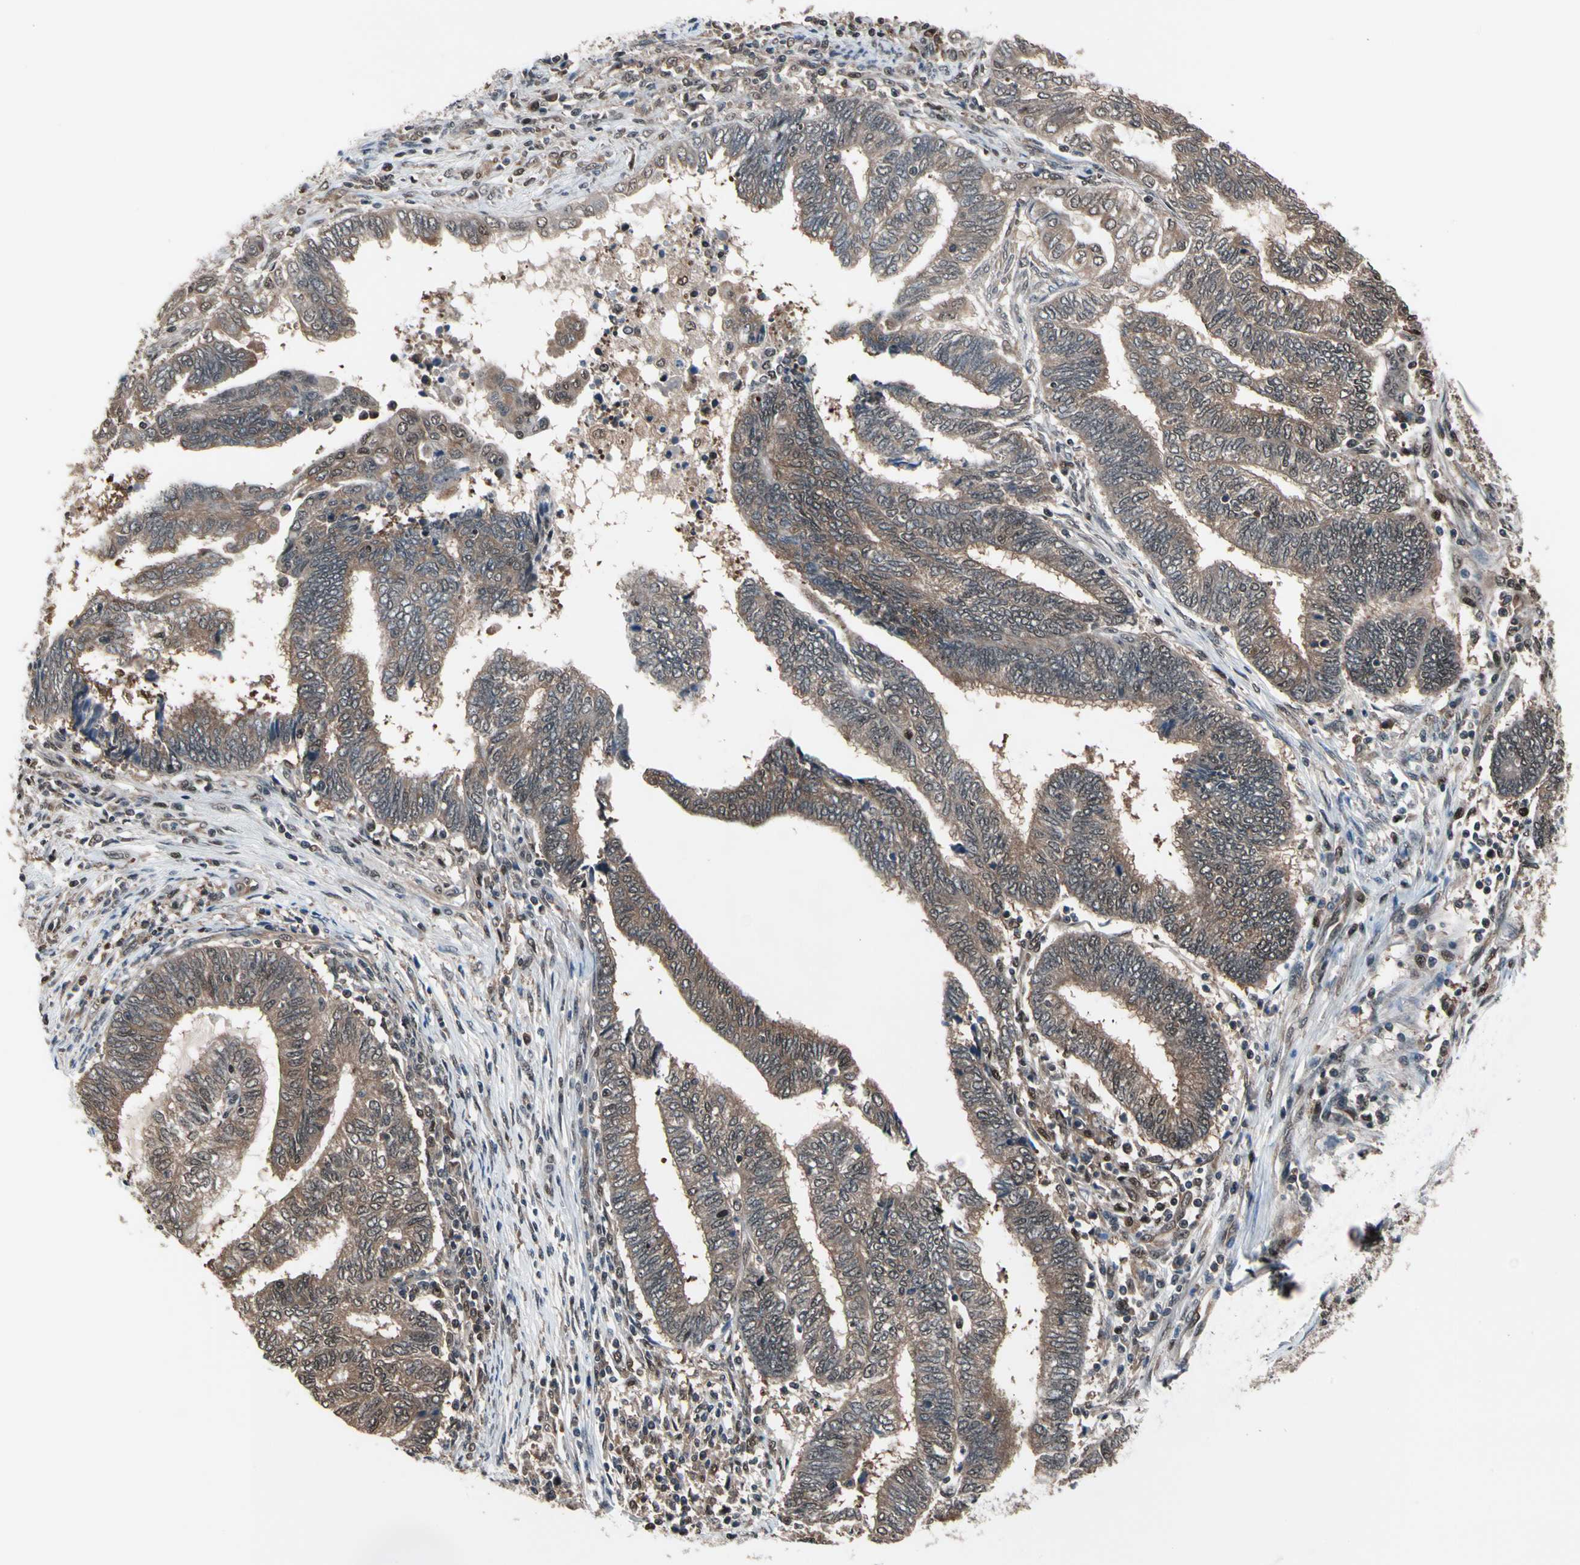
{"staining": {"intensity": "moderate", "quantity": ">75%", "location": "cytoplasmic/membranous,nuclear"}, "tissue": "endometrial cancer", "cell_type": "Tumor cells", "image_type": "cancer", "snomed": [{"axis": "morphology", "description": "Adenocarcinoma, NOS"}, {"axis": "topography", "description": "Uterus"}, {"axis": "topography", "description": "Endometrium"}], "caption": "The micrograph exhibits staining of endometrial adenocarcinoma, revealing moderate cytoplasmic/membranous and nuclear protein staining (brown color) within tumor cells. (brown staining indicates protein expression, while blue staining denotes nuclei).", "gene": "PSMA2", "patient": {"sex": "female", "age": 70}}